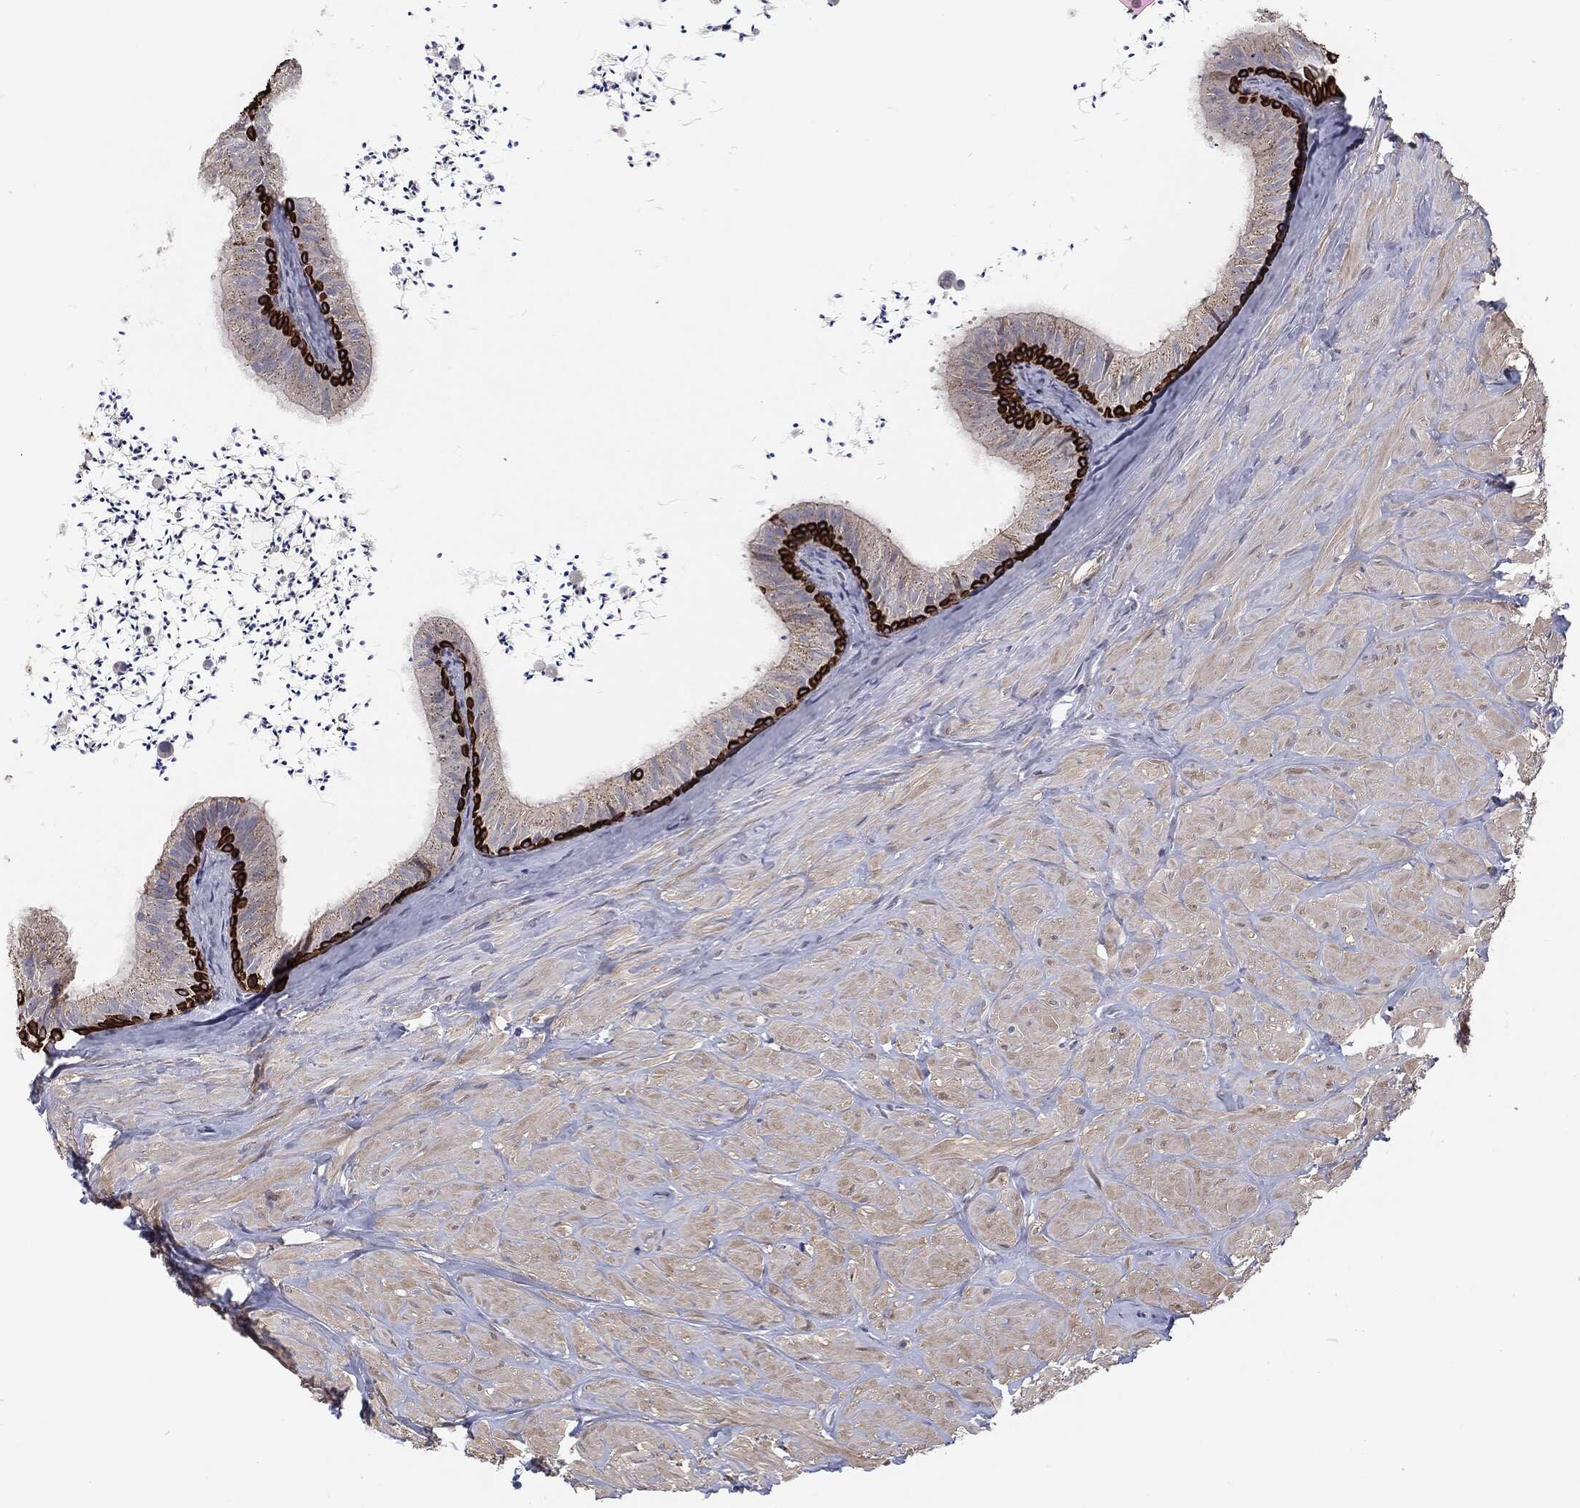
{"staining": {"intensity": "strong", "quantity": "25%-75%", "location": "cytoplasmic/membranous"}, "tissue": "epididymis", "cell_type": "Glandular cells", "image_type": "normal", "snomed": [{"axis": "morphology", "description": "Normal tissue, NOS"}, {"axis": "topography", "description": "Epididymis"}], "caption": "IHC of unremarkable human epididymis exhibits high levels of strong cytoplasmic/membranous positivity in approximately 25%-75% of glandular cells. The staining was performed using DAB (3,3'-diaminobenzidine) to visualize the protein expression in brown, while the nuclei were stained in blue with hematoxylin (Magnification: 20x).", "gene": "KRT5", "patient": {"sex": "male", "age": 32}}